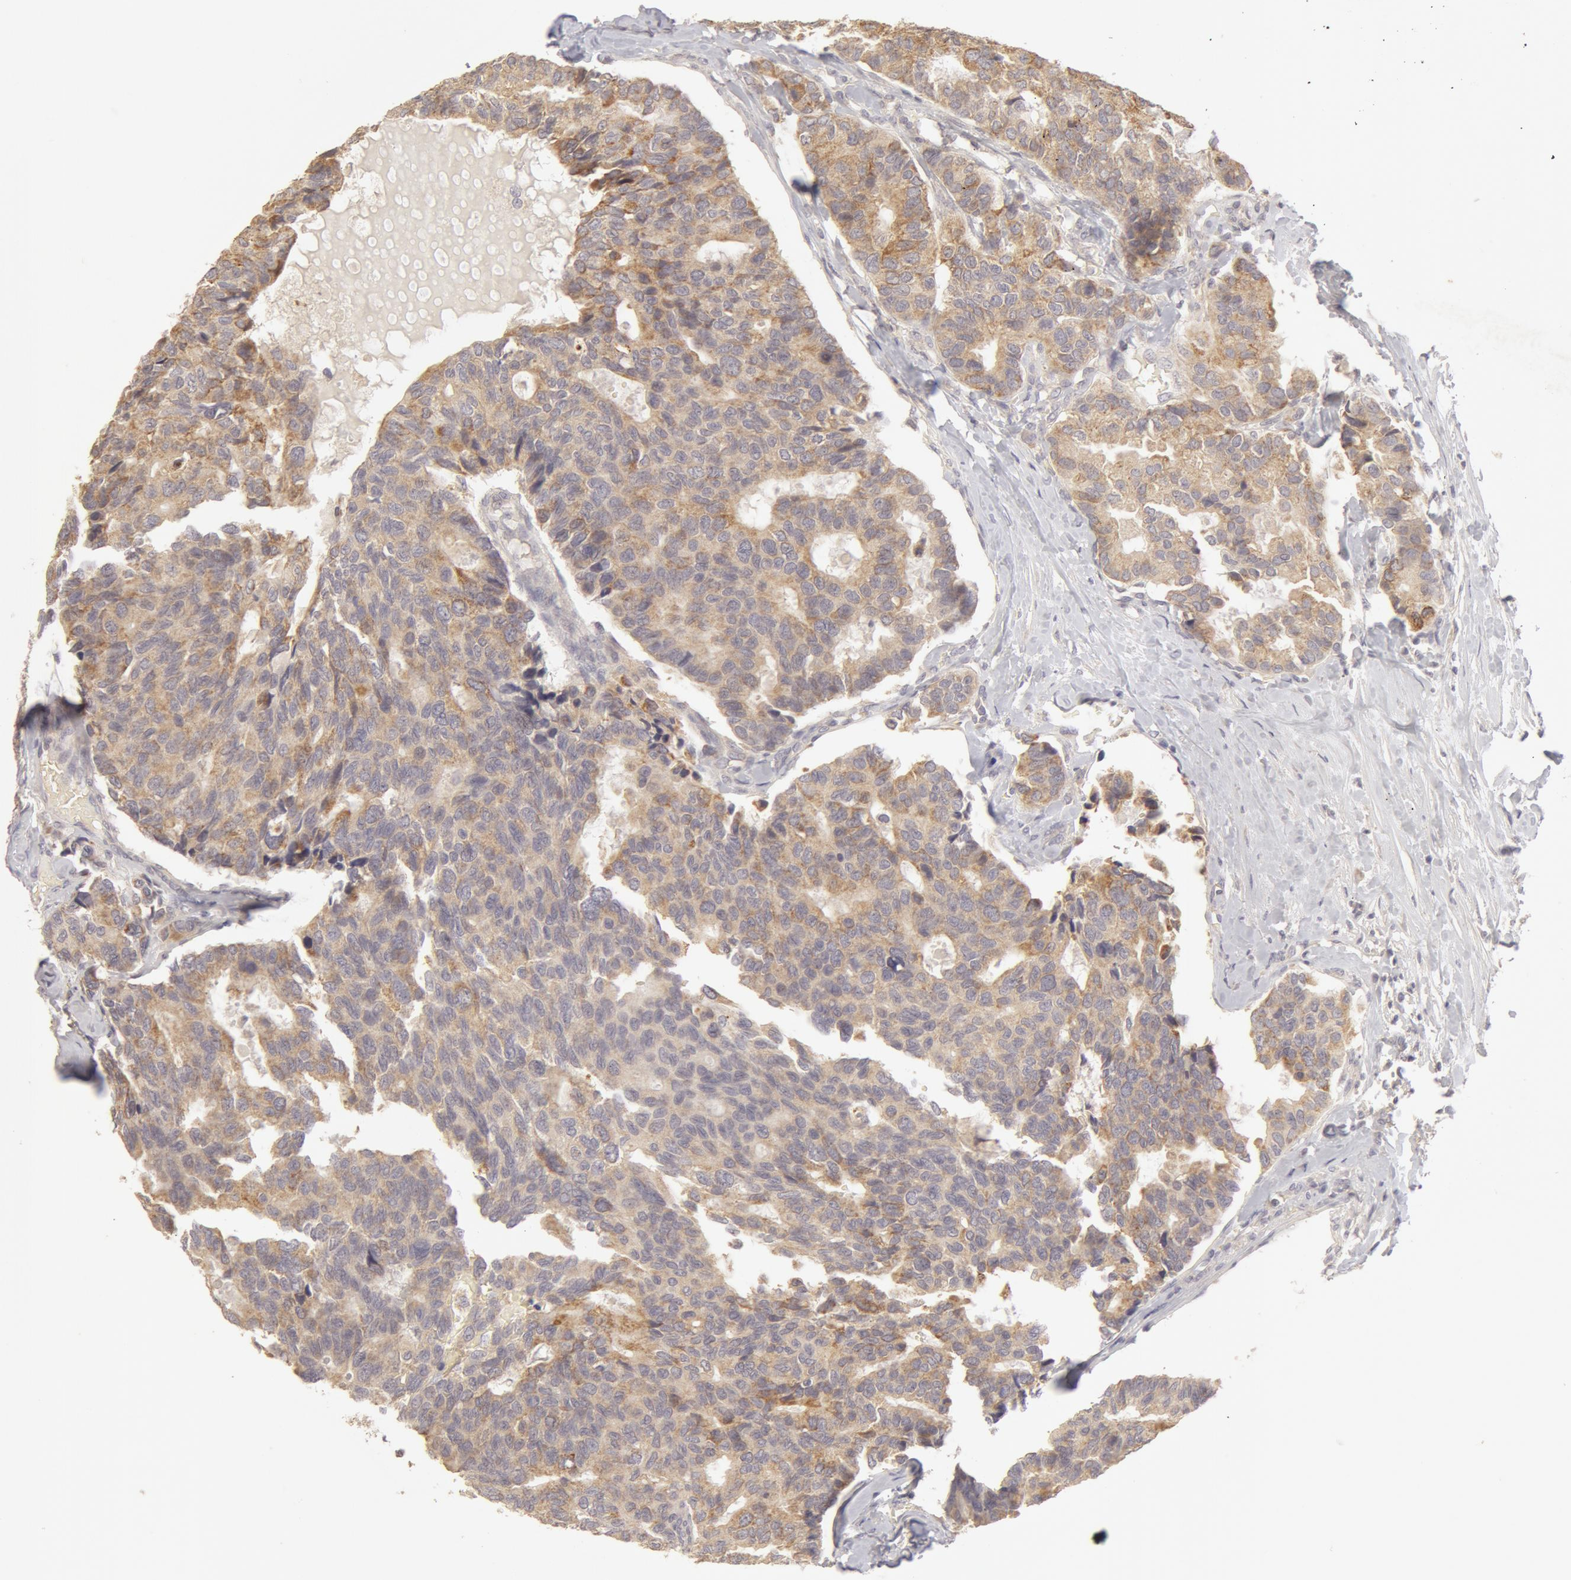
{"staining": {"intensity": "weak", "quantity": "<25%", "location": "cytoplasmic/membranous"}, "tissue": "breast cancer", "cell_type": "Tumor cells", "image_type": "cancer", "snomed": [{"axis": "morphology", "description": "Duct carcinoma"}, {"axis": "topography", "description": "Breast"}], "caption": "Immunohistochemistry of human breast cancer (invasive ductal carcinoma) reveals no expression in tumor cells.", "gene": "ADPRH", "patient": {"sex": "female", "age": 69}}